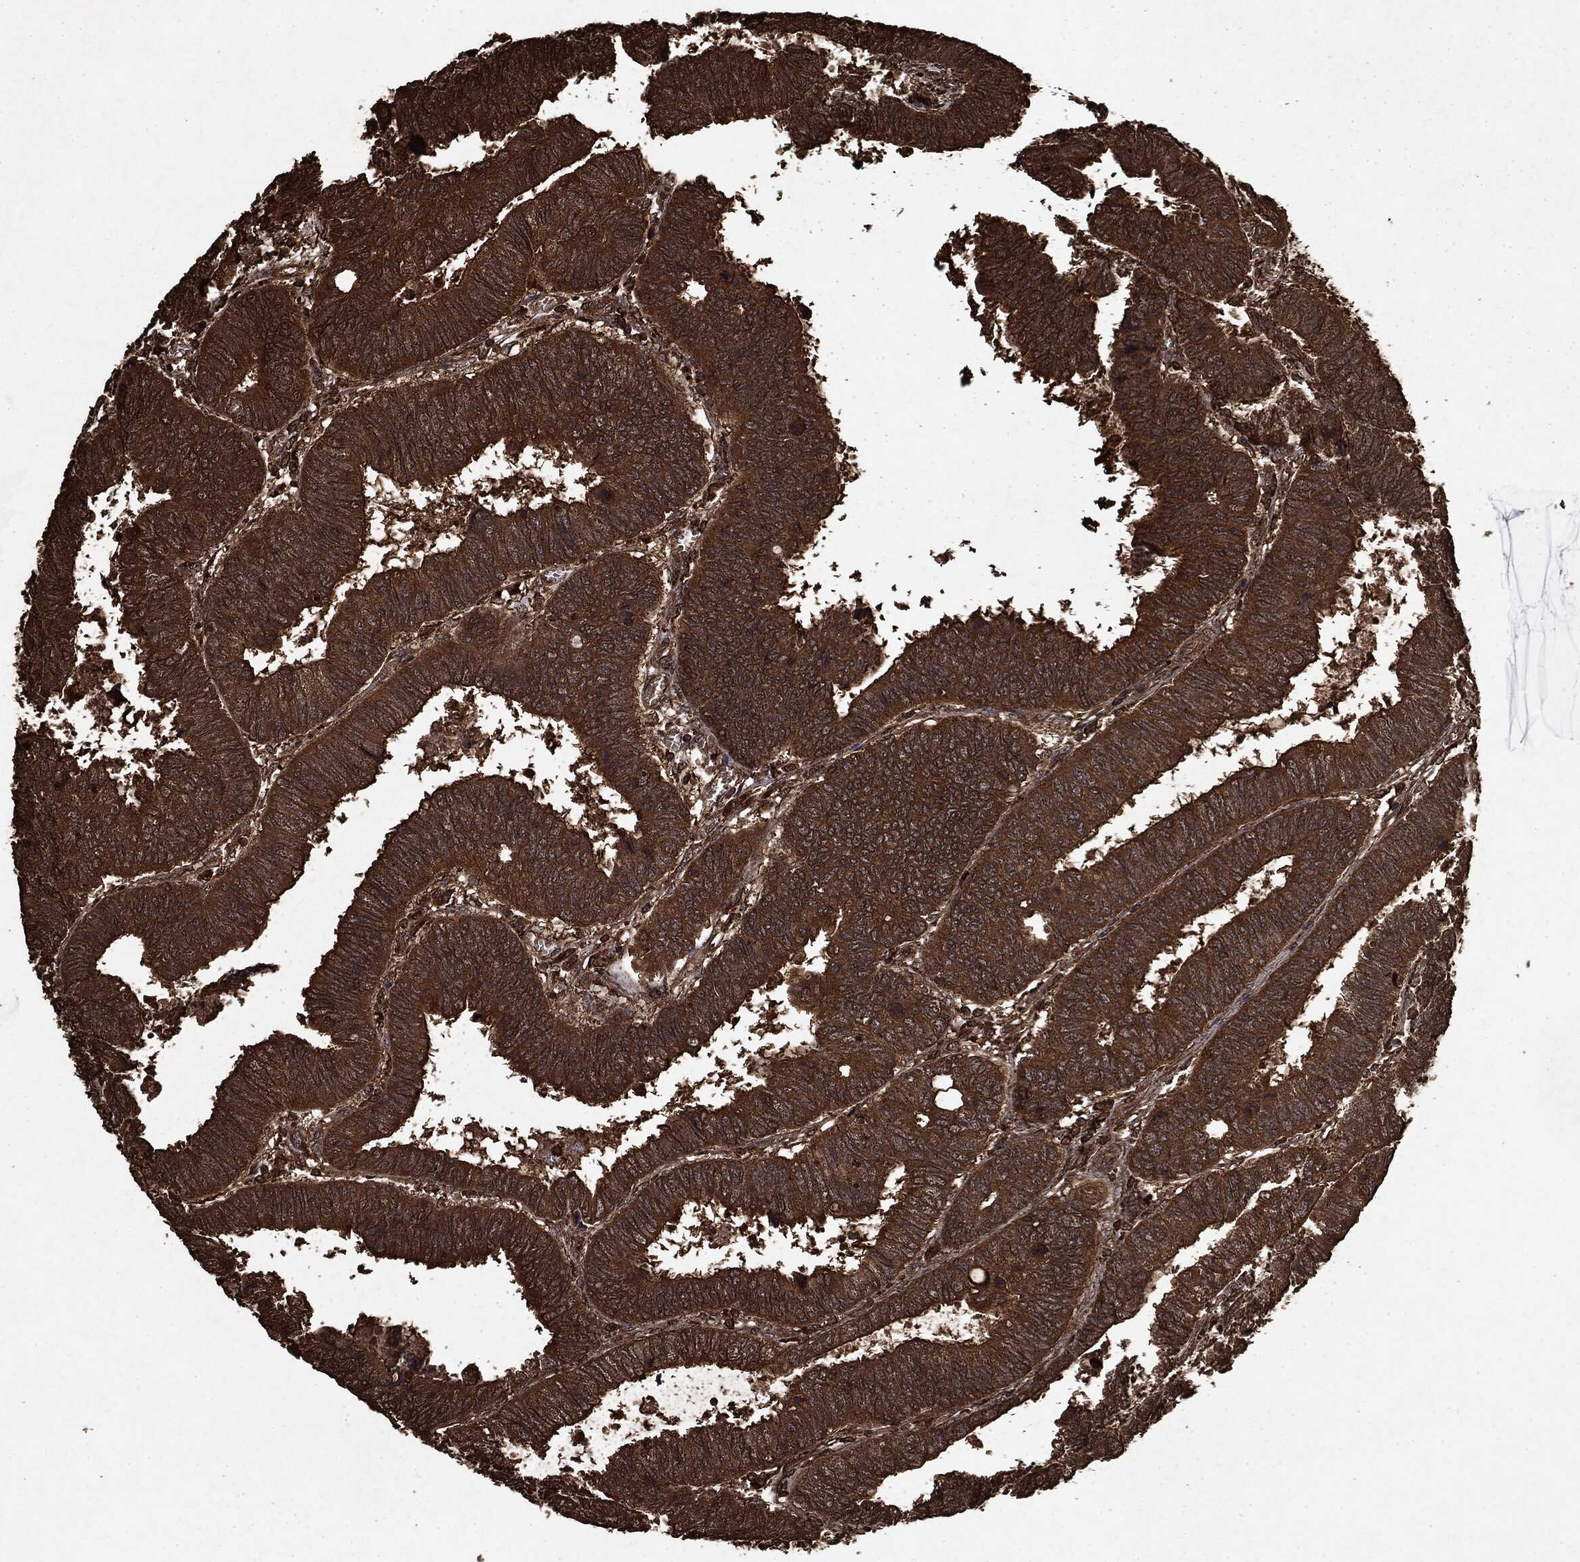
{"staining": {"intensity": "strong", "quantity": ">75%", "location": "cytoplasmic/membranous"}, "tissue": "colorectal cancer", "cell_type": "Tumor cells", "image_type": "cancer", "snomed": [{"axis": "morphology", "description": "Adenocarcinoma, NOS"}, {"axis": "topography", "description": "Colon"}], "caption": "IHC micrograph of neoplastic tissue: colorectal adenocarcinoma stained using immunohistochemistry displays high levels of strong protein expression localized specifically in the cytoplasmic/membranous of tumor cells, appearing as a cytoplasmic/membranous brown color.", "gene": "ARAF", "patient": {"sex": "male", "age": 62}}